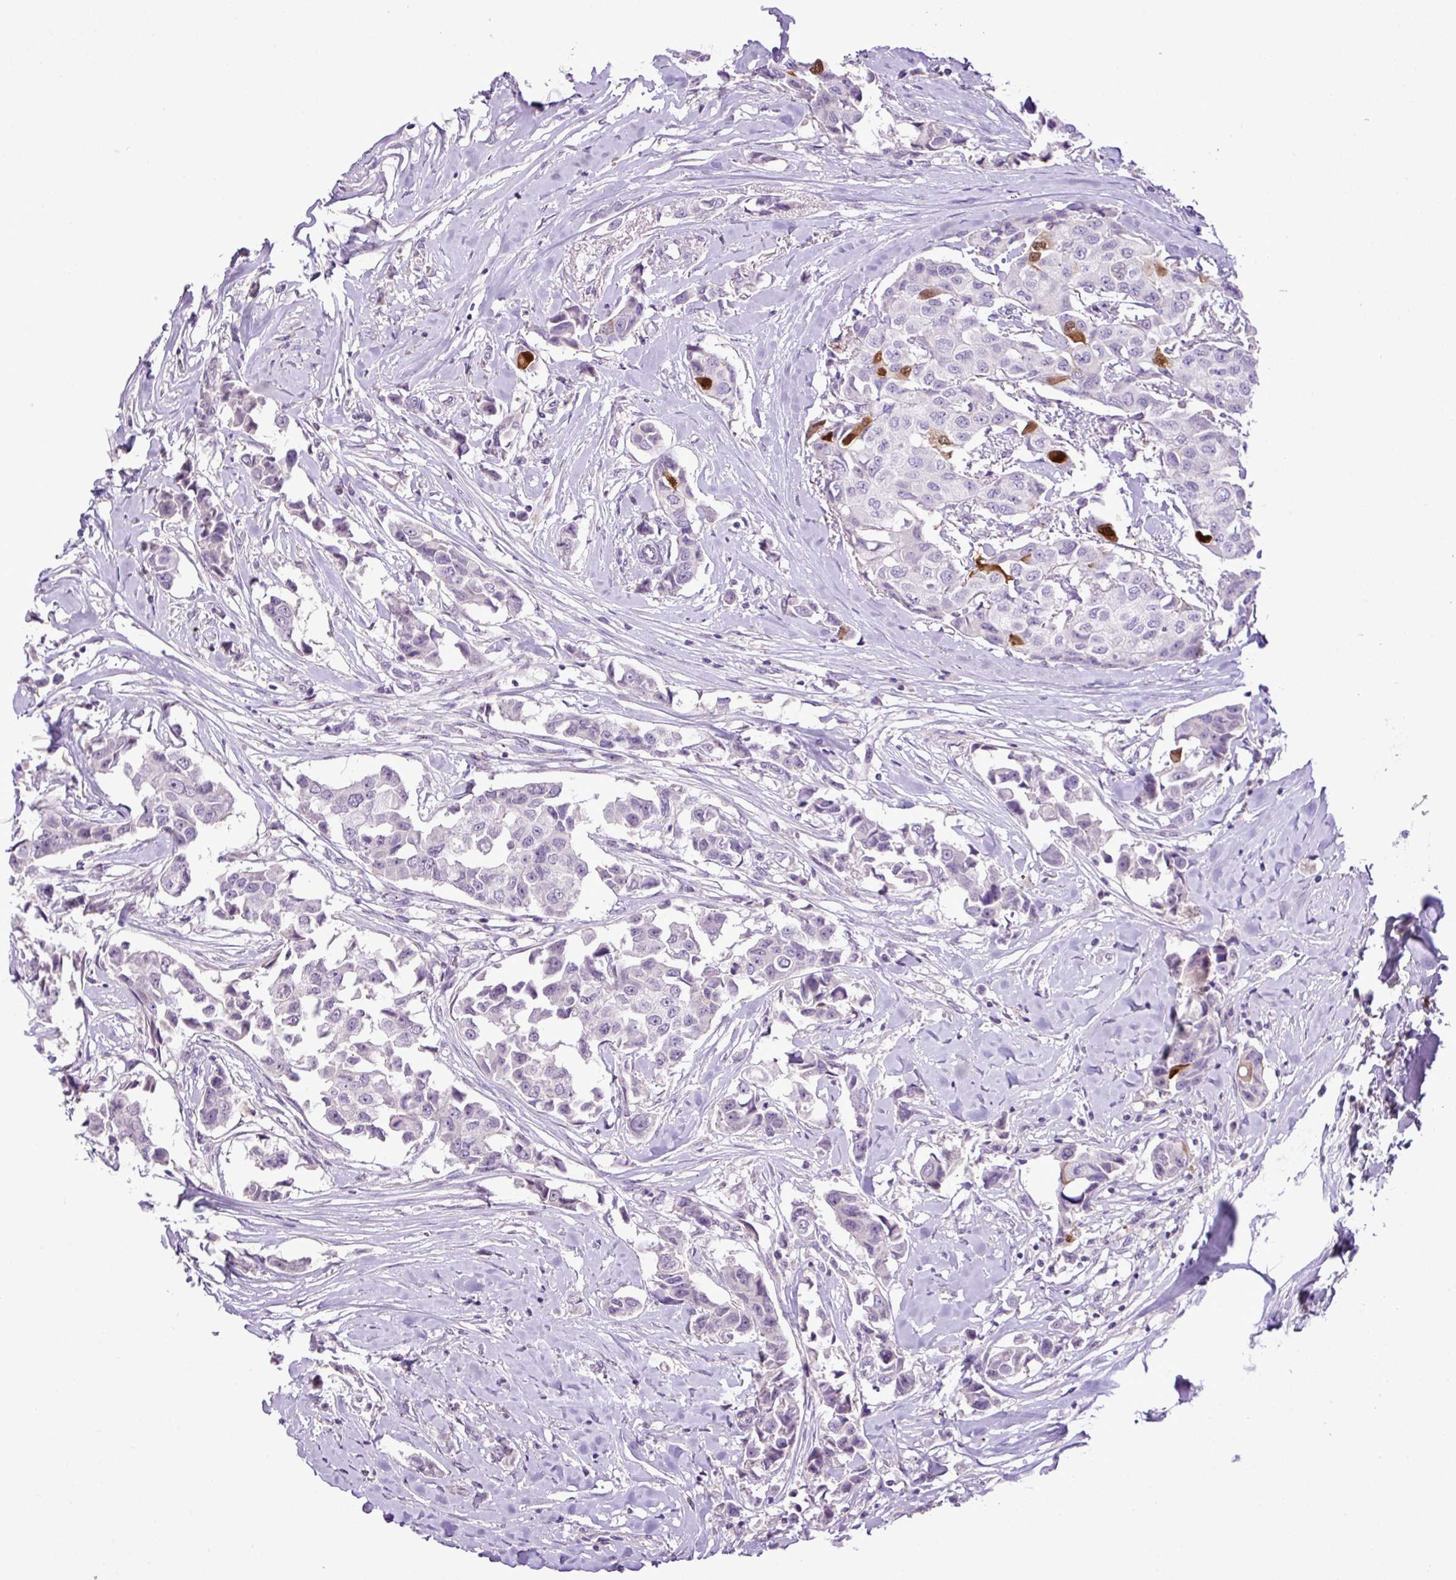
{"staining": {"intensity": "moderate", "quantity": "<25%", "location": "cytoplasmic/membranous,nuclear"}, "tissue": "breast cancer", "cell_type": "Tumor cells", "image_type": "cancer", "snomed": [{"axis": "morphology", "description": "Duct carcinoma"}, {"axis": "topography", "description": "Breast"}], "caption": "Protein expression analysis of breast cancer (invasive ductal carcinoma) exhibits moderate cytoplasmic/membranous and nuclear staining in approximately <25% of tumor cells. (DAB (3,3'-diaminobenzidine) = brown stain, brightfield microscopy at high magnification).", "gene": "DNAJB13", "patient": {"sex": "female", "age": 80}}